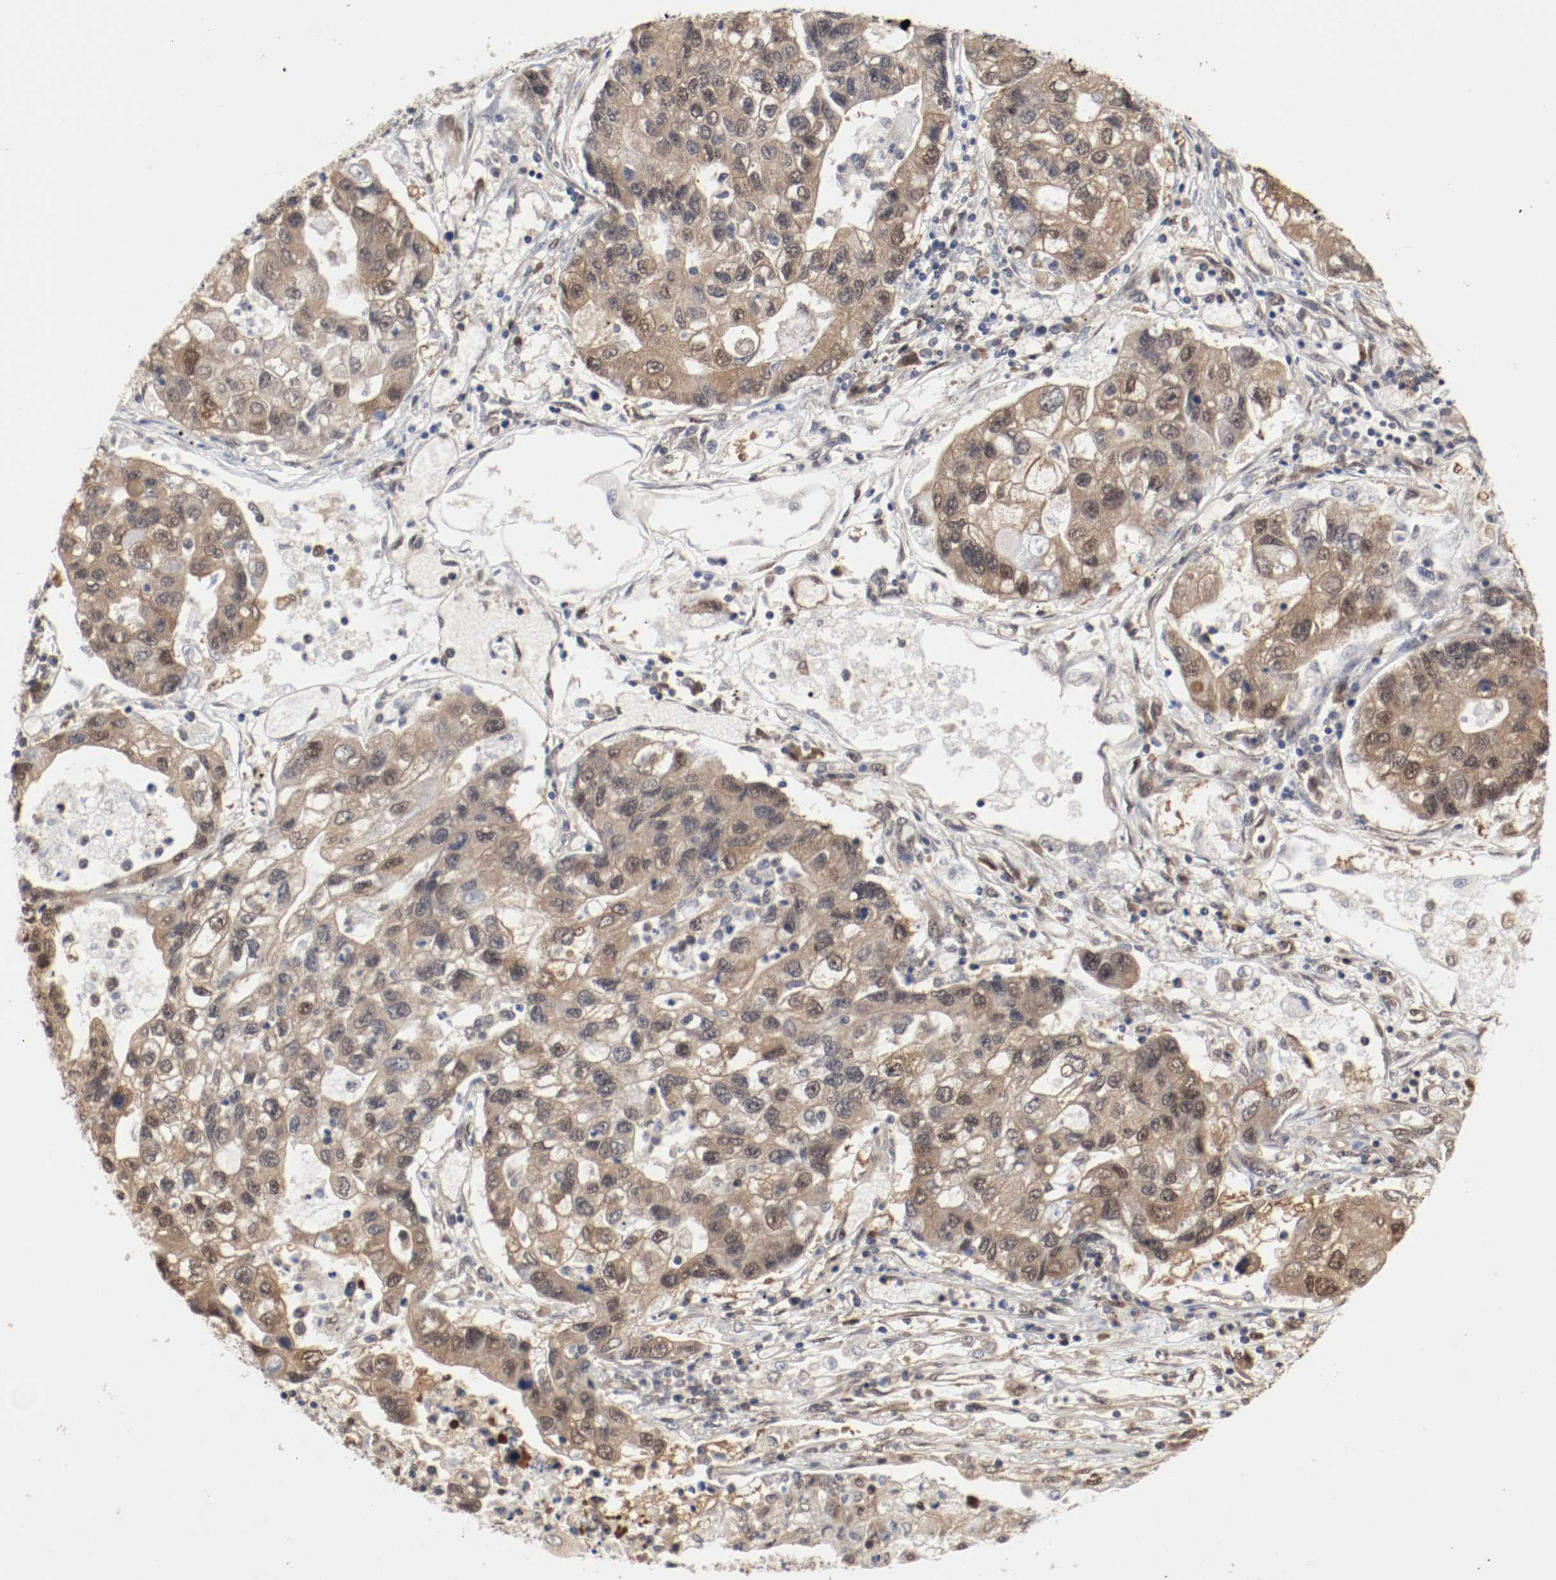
{"staining": {"intensity": "moderate", "quantity": ">75%", "location": "cytoplasmic/membranous,nuclear"}, "tissue": "lung cancer", "cell_type": "Tumor cells", "image_type": "cancer", "snomed": [{"axis": "morphology", "description": "Adenocarcinoma, NOS"}, {"axis": "topography", "description": "Lung"}], "caption": "Immunohistochemistry (IHC) image of human lung cancer stained for a protein (brown), which demonstrates medium levels of moderate cytoplasmic/membranous and nuclear positivity in approximately >75% of tumor cells.", "gene": "AFG3L2", "patient": {"sex": "female", "age": 51}}